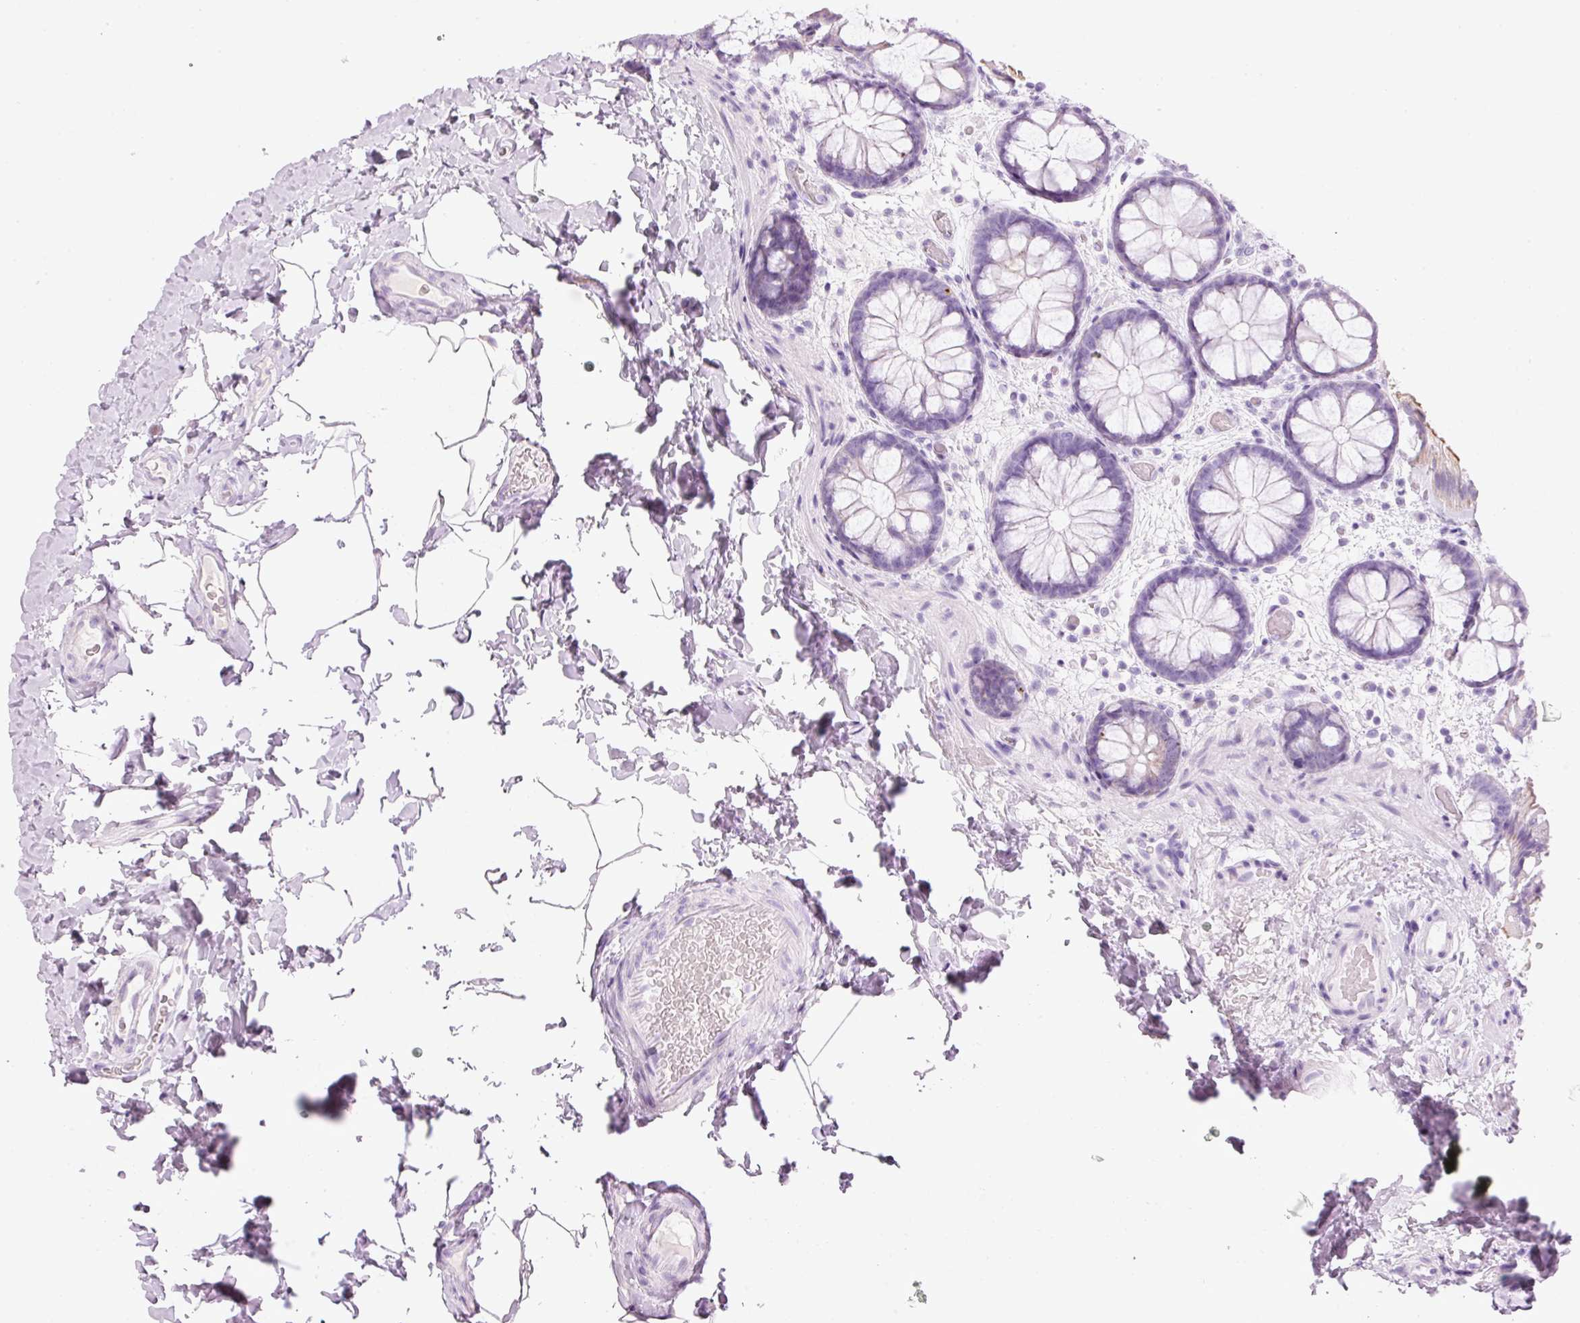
{"staining": {"intensity": "negative", "quantity": "none", "location": "none"}, "tissue": "colon", "cell_type": "Endothelial cells", "image_type": "normal", "snomed": [{"axis": "morphology", "description": "Normal tissue, NOS"}, {"axis": "topography", "description": "Colon"}], "caption": "High power microscopy micrograph of an immunohistochemistry (IHC) micrograph of unremarkable colon, revealing no significant positivity in endothelial cells. (Stains: DAB (3,3'-diaminobenzidine) immunohistochemistry with hematoxylin counter stain, Microscopy: brightfield microscopy at high magnification).", "gene": "CARD16", "patient": {"sex": "male", "age": 46}}